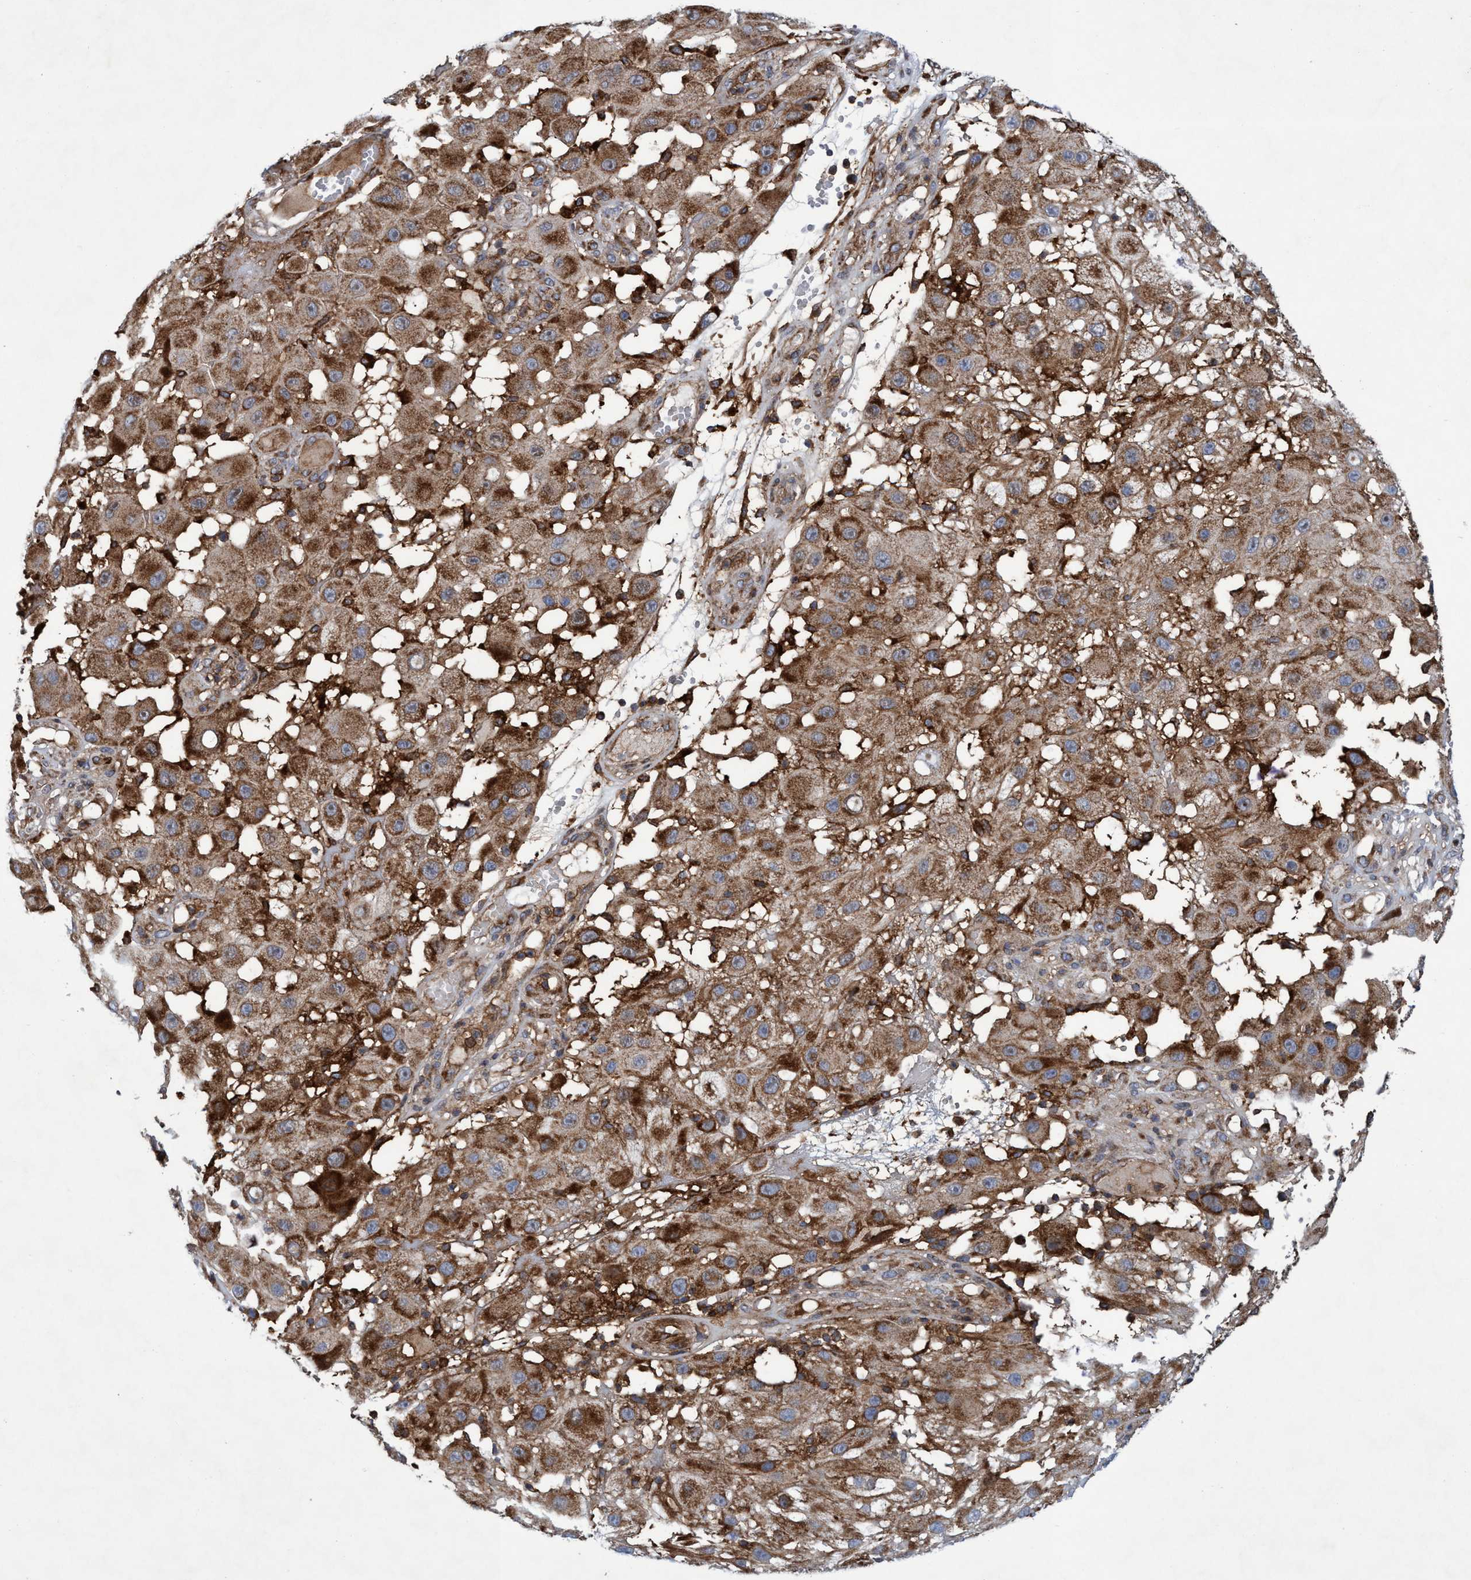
{"staining": {"intensity": "moderate", "quantity": ">75%", "location": "cytoplasmic/membranous"}, "tissue": "melanoma", "cell_type": "Tumor cells", "image_type": "cancer", "snomed": [{"axis": "morphology", "description": "Malignant melanoma, NOS"}, {"axis": "topography", "description": "Skin"}], "caption": "Protein expression analysis of melanoma reveals moderate cytoplasmic/membranous positivity in about >75% of tumor cells.", "gene": "SLC16A3", "patient": {"sex": "female", "age": 81}}